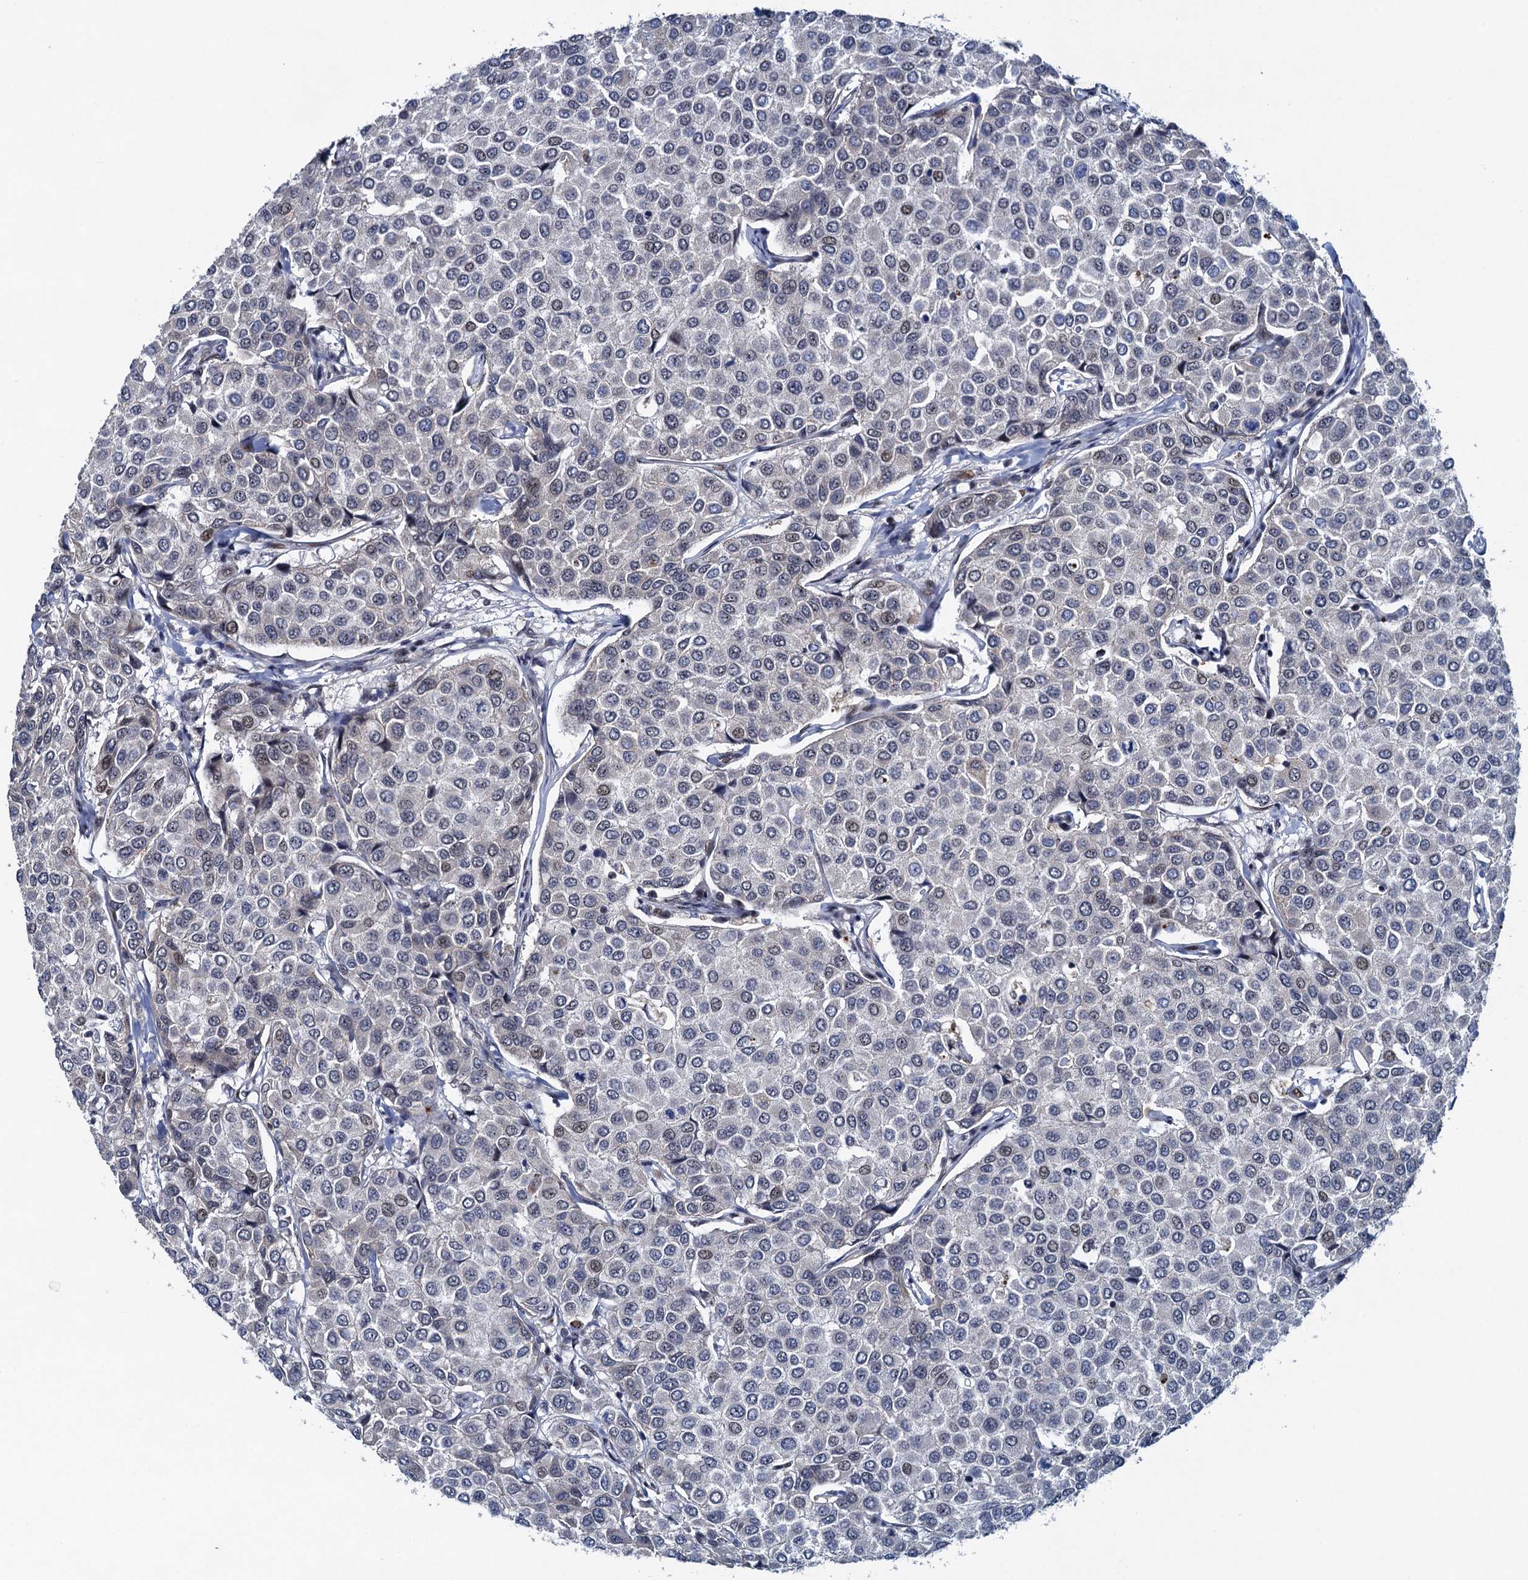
{"staining": {"intensity": "negative", "quantity": "none", "location": "none"}, "tissue": "breast cancer", "cell_type": "Tumor cells", "image_type": "cancer", "snomed": [{"axis": "morphology", "description": "Duct carcinoma"}, {"axis": "topography", "description": "Breast"}], "caption": "Breast intraductal carcinoma stained for a protein using immunohistochemistry demonstrates no staining tumor cells.", "gene": "ATOSA", "patient": {"sex": "female", "age": 55}}